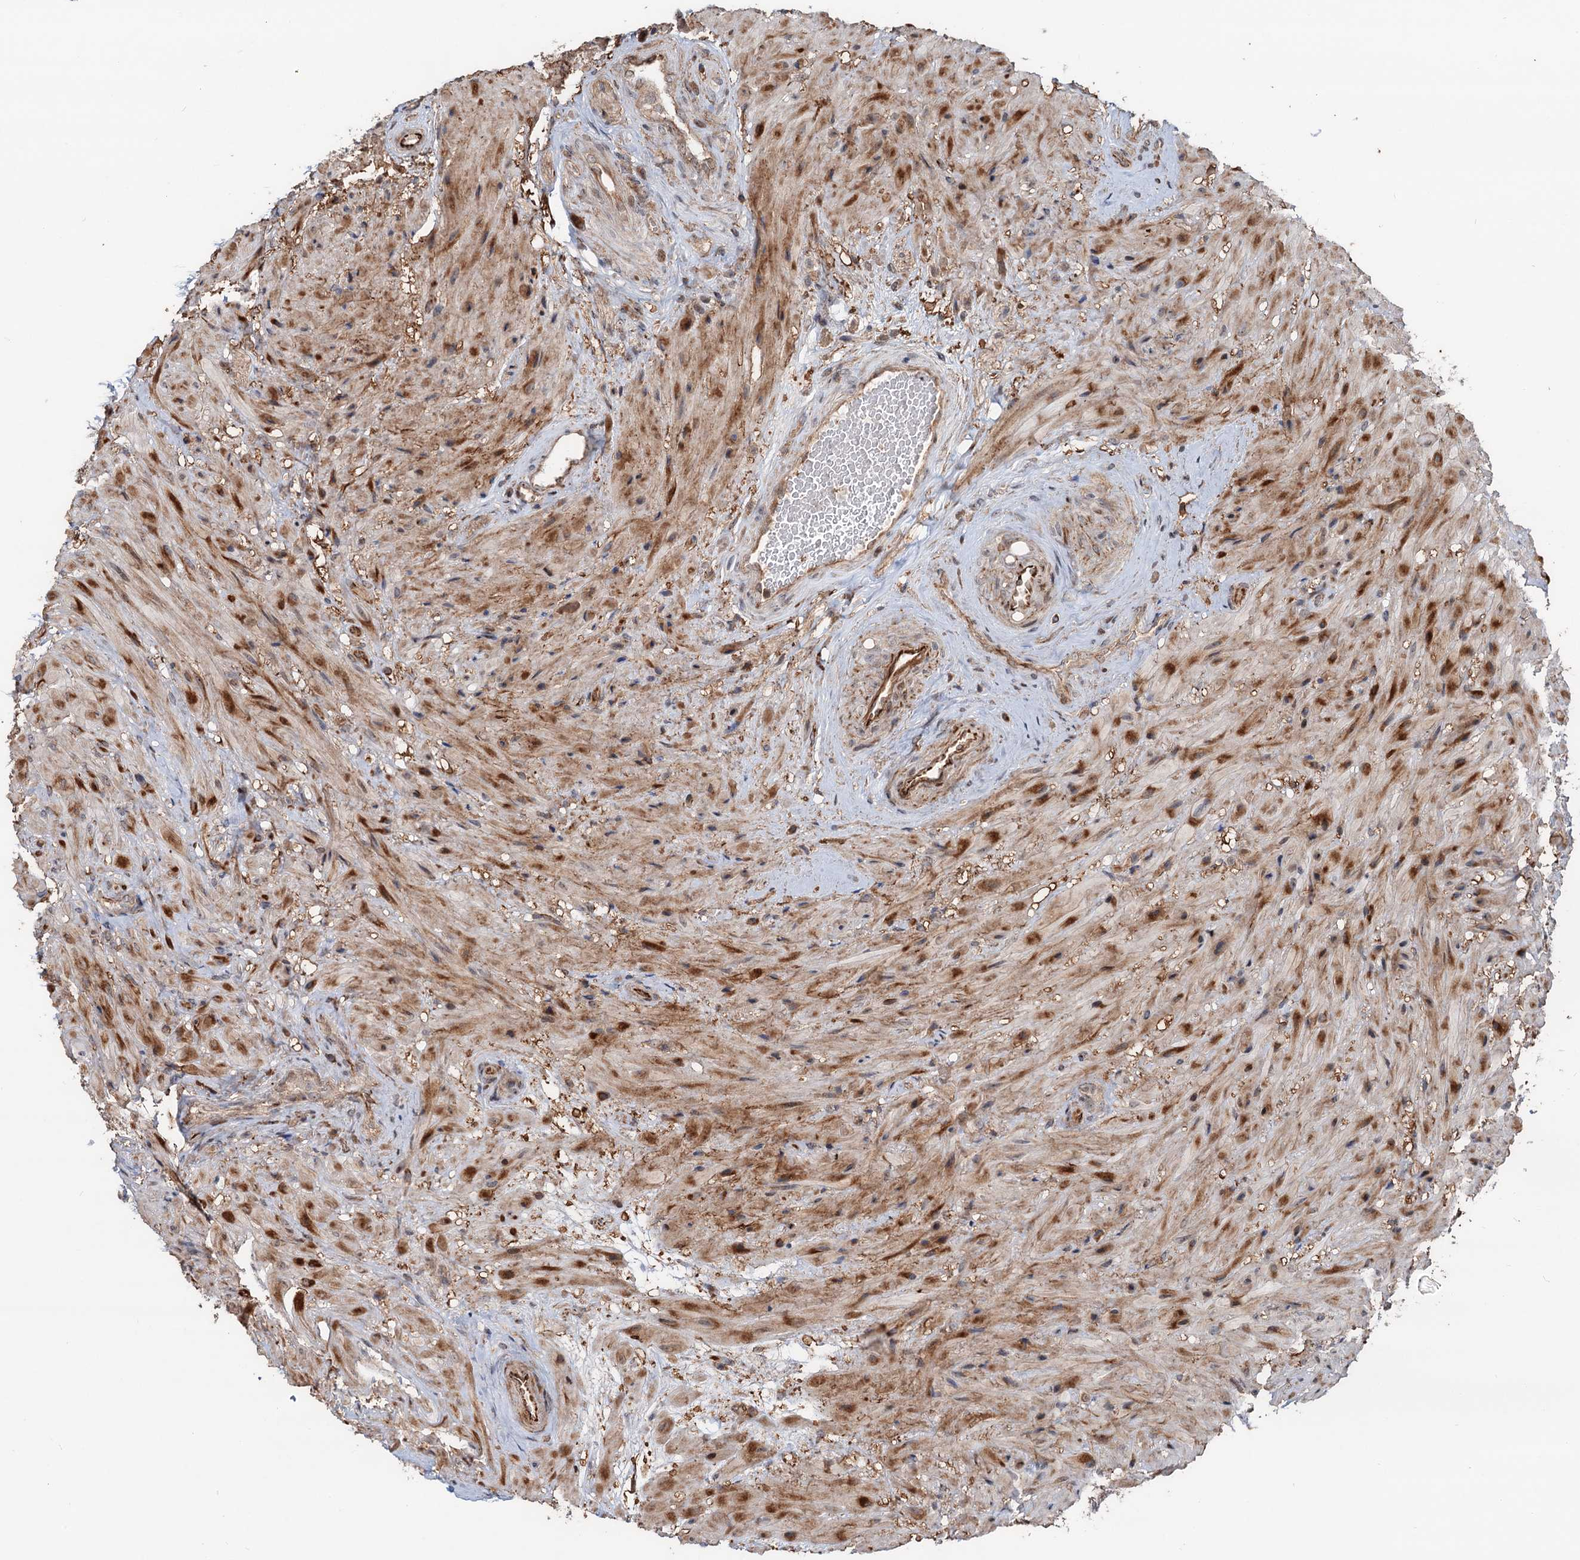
{"staining": {"intensity": "moderate", "quantity": ">75%", "location": "cytoplasmic/membranous,nuclear"}, "tissue": "seminal vesicle", "cell_type": "Glandular cells", "image_type": "normal", "snomed": [{"axis": "morphology", "description": "Normal tissue, NOS"}, {"axis": "topography", "description": "Seminal veicle"}, {"axis": "topography", "description": "Peripheral nerve tissue"}], "caption": "A brown stain highlights moderate cytoplasmic/membranous,nuclear staining of a protein in glandular cells of benign seminal vesicle. Immunohistochemistry (ihc) stains the protein in brown and the nuclei are stained blue.", "gene": "TMA16", "patient": {"sex": "male", "age": 63}}